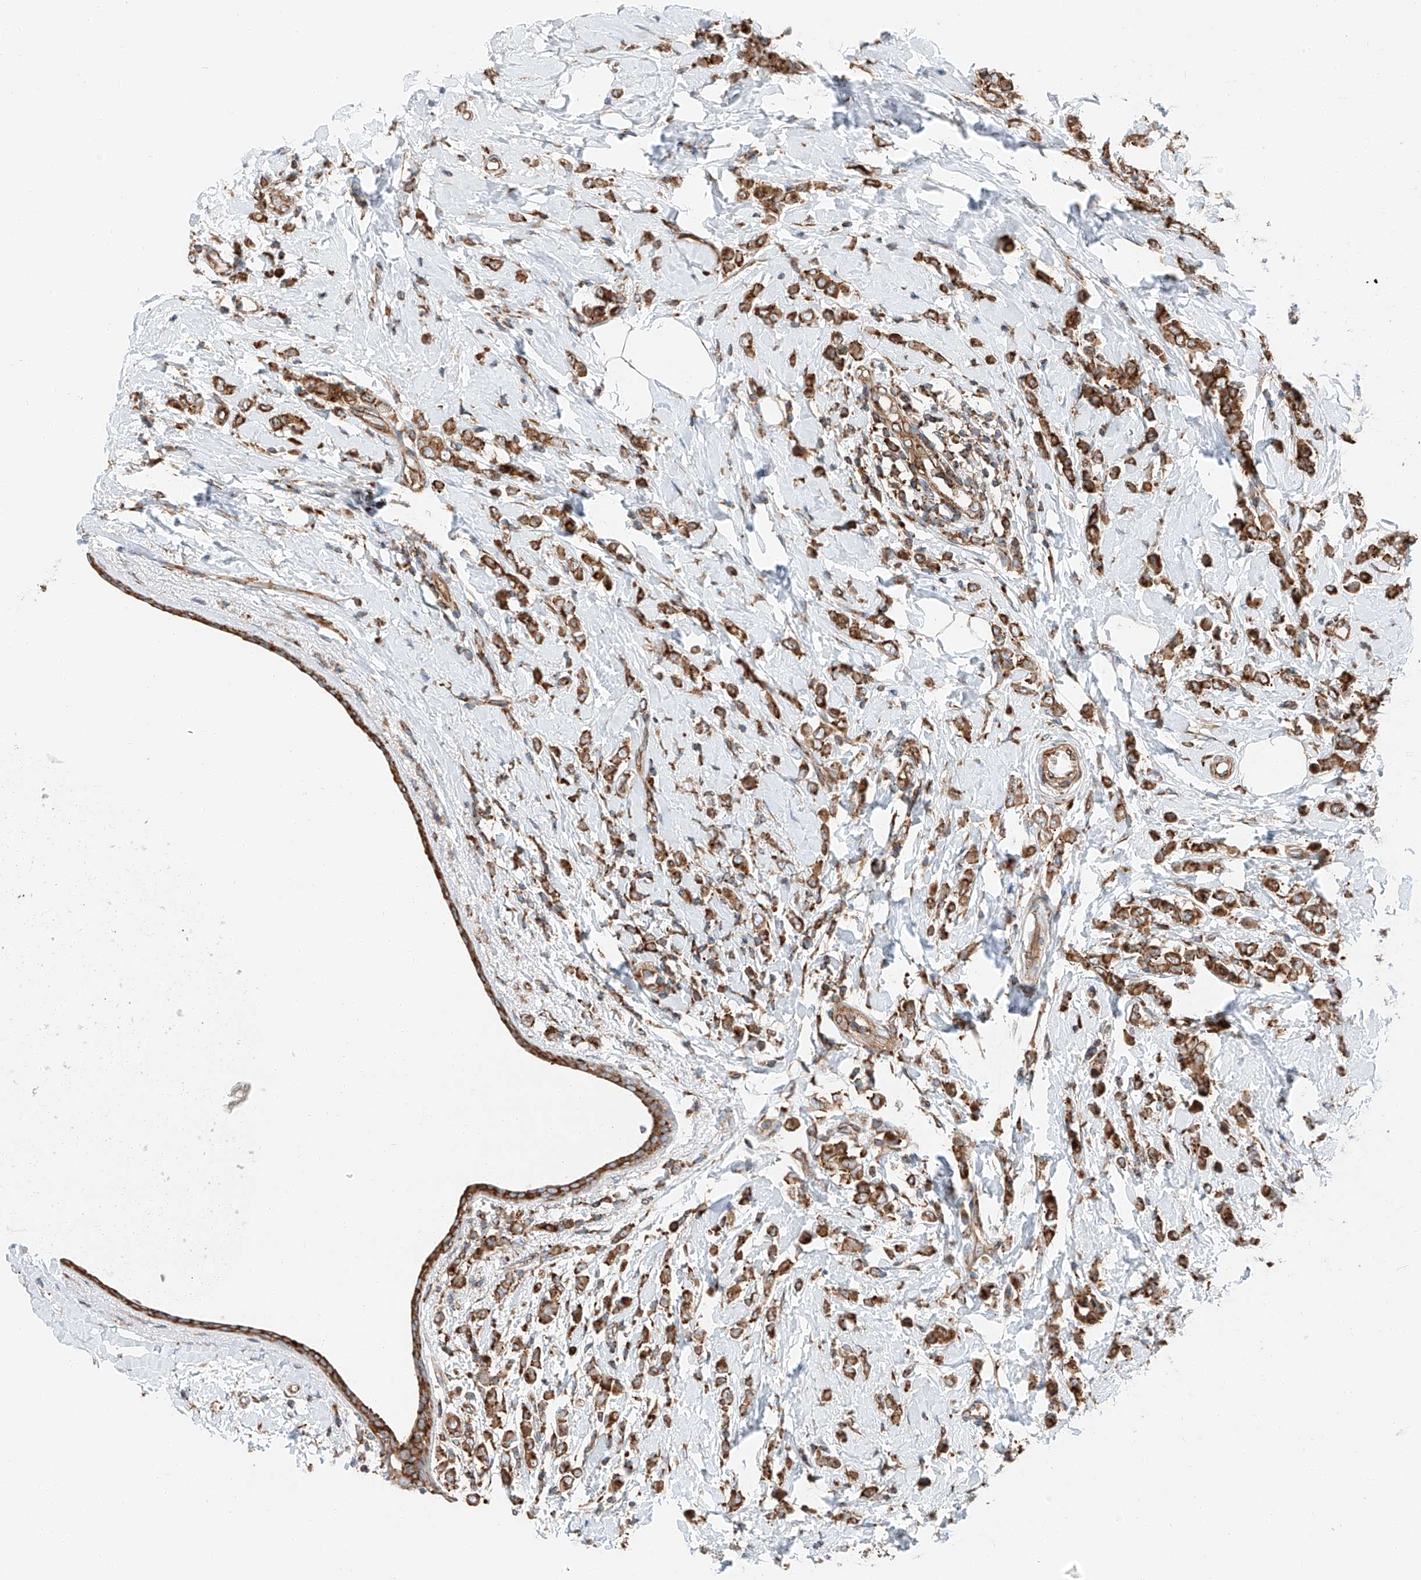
{"staining": {"intensity": "strong", "quantity": ">75%", "location": "cytoplasmic/membranous"}, "tissue": "breast cancer", "cell_type": "Tumor cells", "image_type": "cancer", "snomed": [{"axis": "morphology", "description": "Lobular carcinoma"}, {"axis": "topography", "description": "Breast"}], "caption": "Immunohistochemical staining of human lobular carcinoma (breast) displays high levels of strong cytoplasmic/membranous expression in about >75% of tumor cells.", "gene": "ZC3H15", "patient": {"sex": "female", "age": 47}}